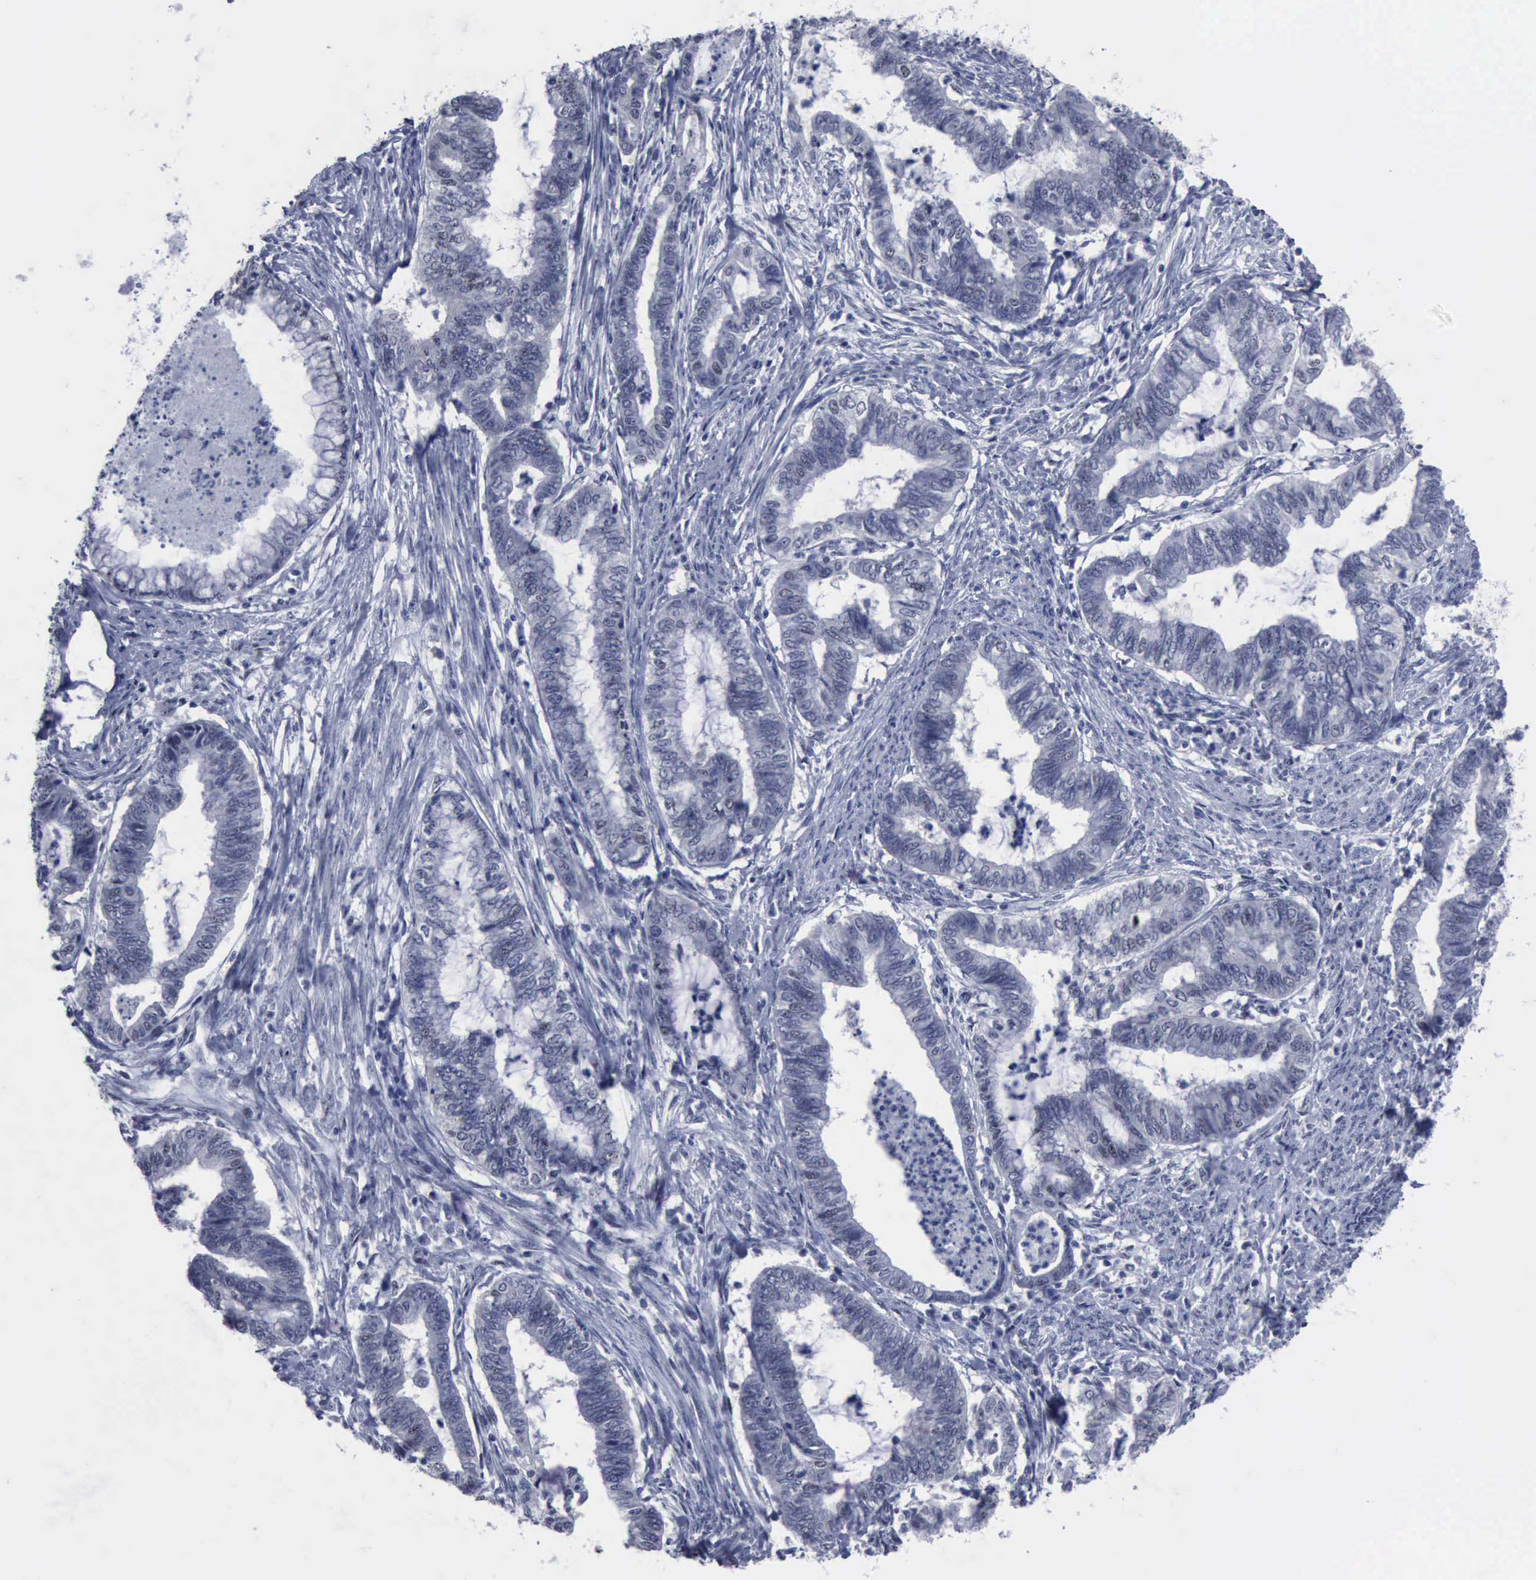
{"staining": {"intensity": "negative", "quantity": "none", "location": "none"}, "tissue": "endometrial cancer", "cell_type": "Tumor cells", "image_type": "cancer", "snomed": [{"axis": "morphology", "description": "Necrosis, NOS"}, {"axis": "morphology", "description": "Adenocarcinoma, NOS"}, {"axis": "topography", "description": "Endometrium"}], "caption": "Immunohistochemistry histopathology image of human endometrial cancer stained for a protein (brown), which demonstrates no positivity in tumor cells.", "gene": "BRD1", "patient": {"sex": "female", "age": 79}}